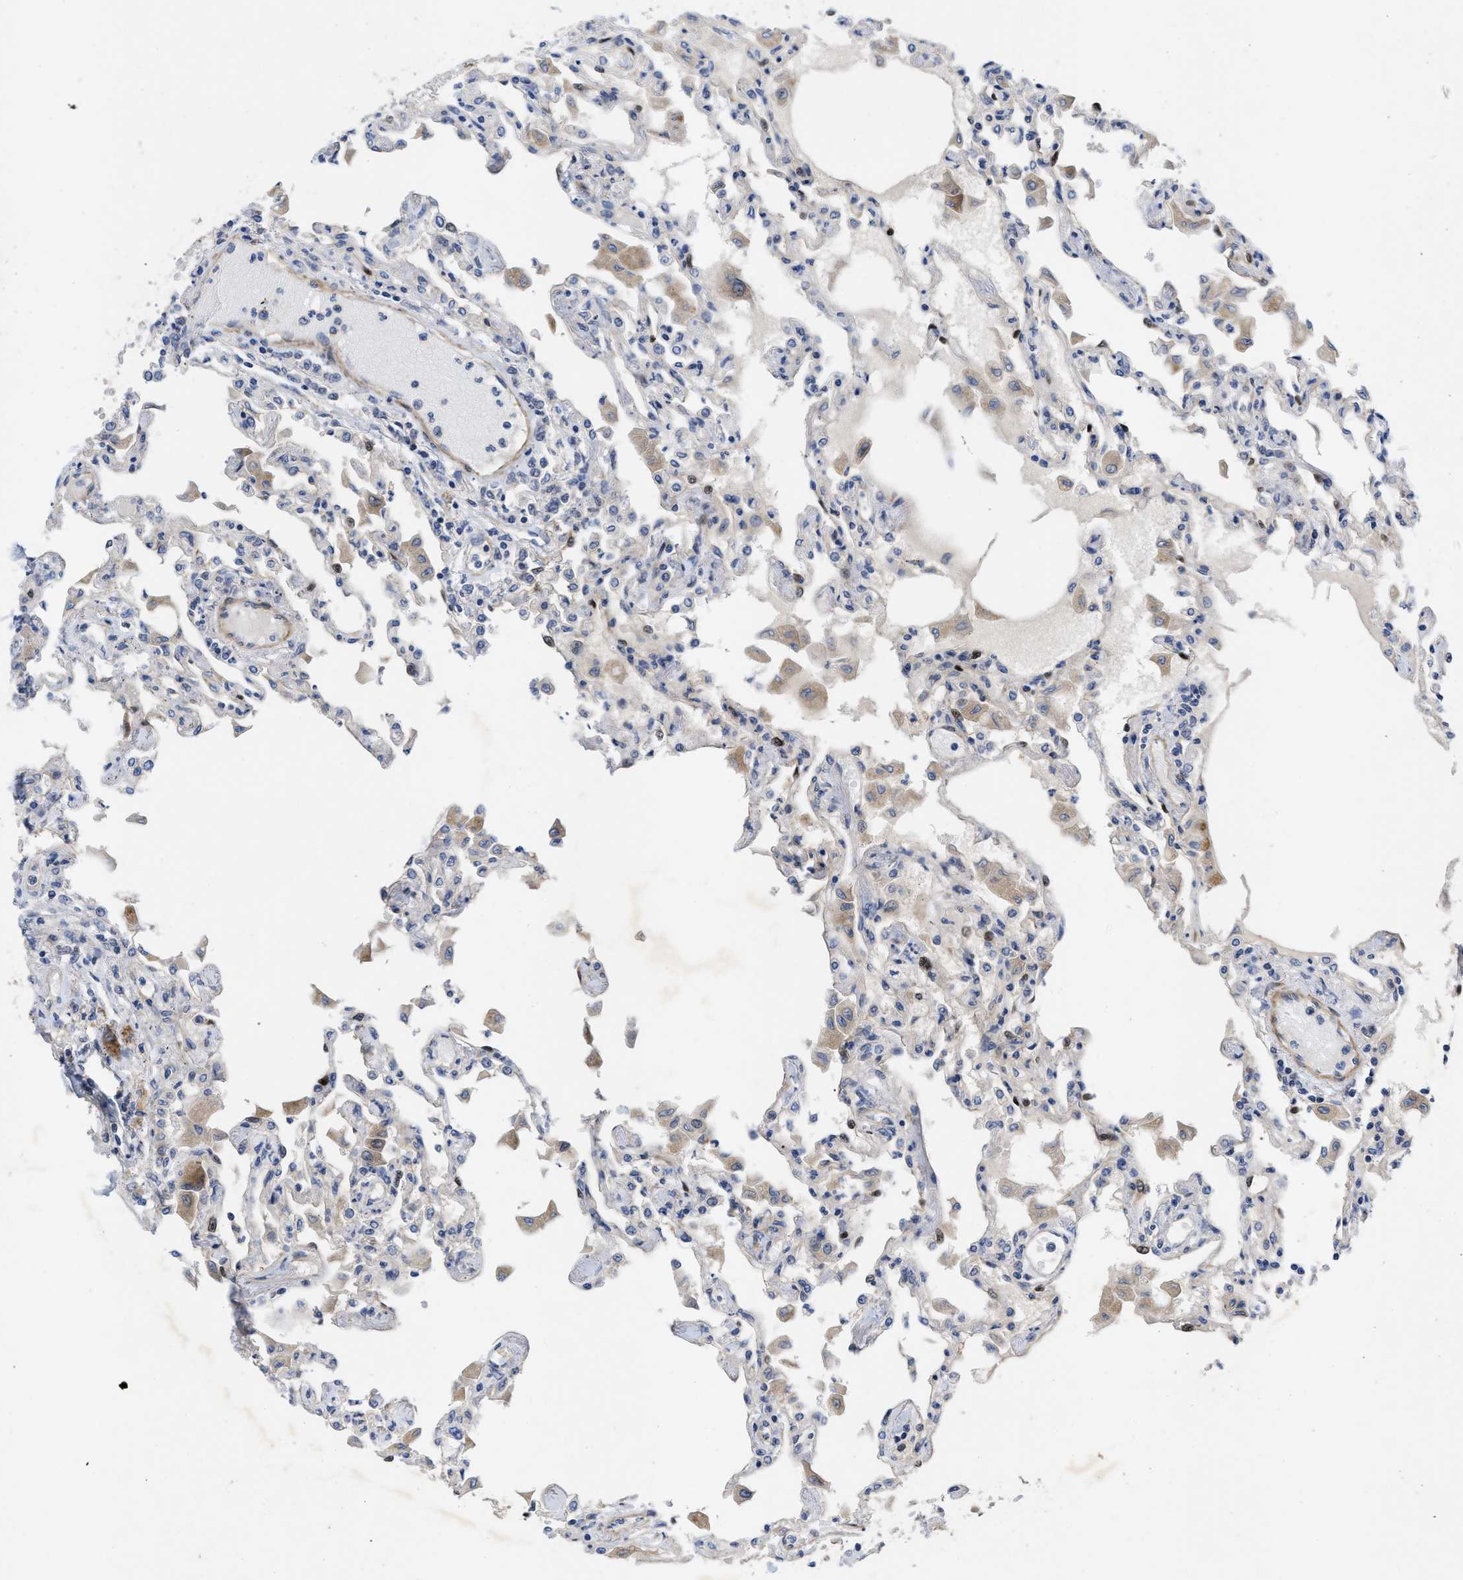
{"staining": {"intensity": "weak", "quantity": "25%-75%", "location": "cytoplasmic/membranous"}, "tissue": "lung", "cell_type": "Alveolar cells", "image_type": "normal", "snomed": [{"axis": "morphology", "description": "Normal tissue, NOS"}, {"axis": "topography", "description": "Bronchus"}, {"axis": "topography", "description": "Lung"}], "caption": "A high-resolution image shows immunohistochemistry staining of unremarkable lung, which demonstrates weak cytoplasmic/membranous positivity in about 25%-75% of alveolar cells. (Stains: DAB (3,3'-diaminobenzidine) in brown, nuclei in blue, Microscopy: brightfield microscopy at high magnification).", "gene": "ARHGEF26", "patient": {"sex": "female", "age": 49}}